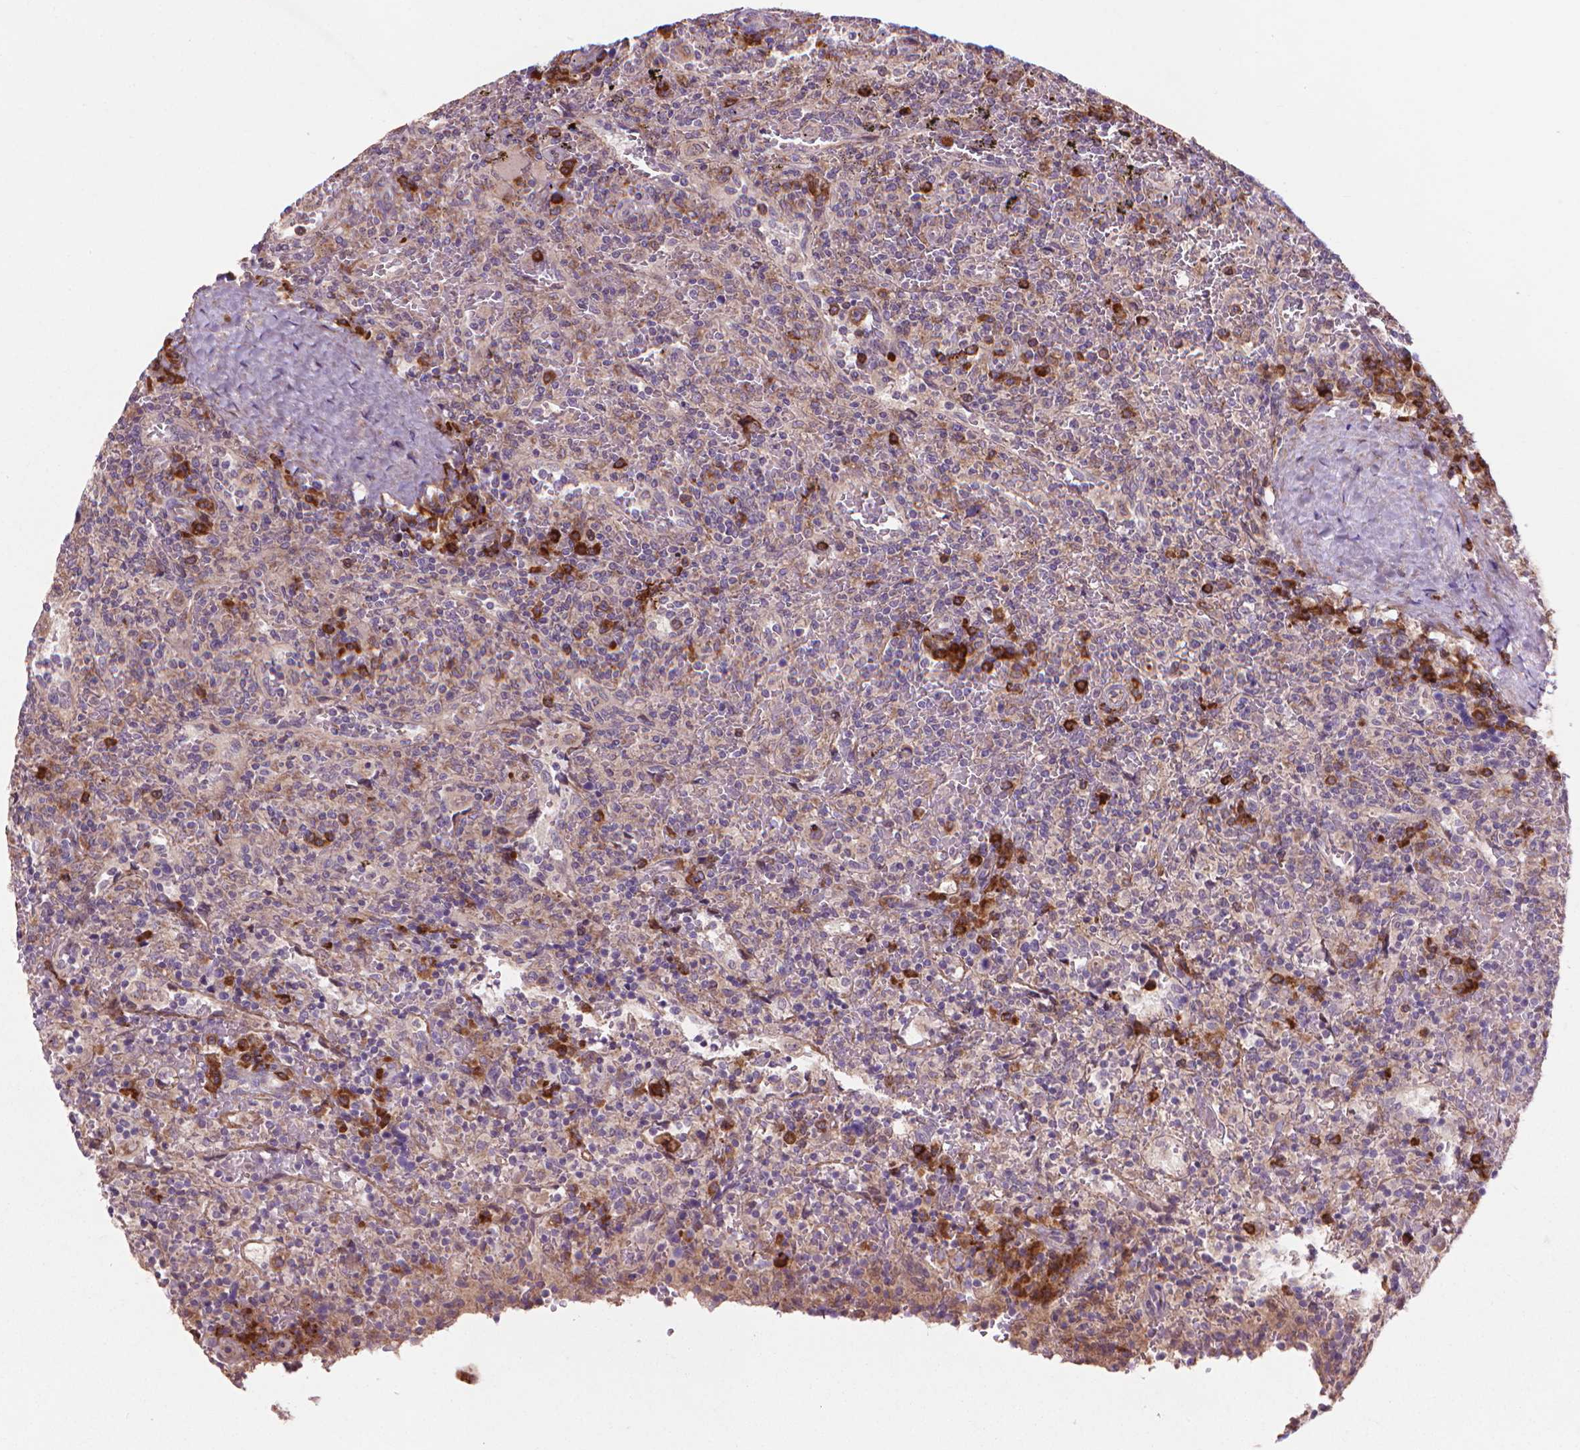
{"staining": {"intensity": "strong", "quantity": "<25%", "location": "cytoplasmic/membranous"}, "tissue": "lymphoma", "cell_type": "Tumor cells", "image_type": "cancer", "snomed": [{"axis": "morphology", "description": "Malignant lymphoma, non-Hodgkin's type, Low grade"}, {"axis": "topography", "description": "Spleen"}], "caption": "Immunohistochemistry (IHC) staining of lymphoma, which shows medium levels of strong cytoplasmic/membranous staining in about <25% of tumor cells indicating strong cytoplasmic/membranous protein staining. The staining was performed using DAB (3,3'-diaminobenzidine) (brown) for protein detection and nuclei were counterstained in hematoxylin (blue).", "gene": "MYH14", "patient": {"sex": "male", "age": 62}}